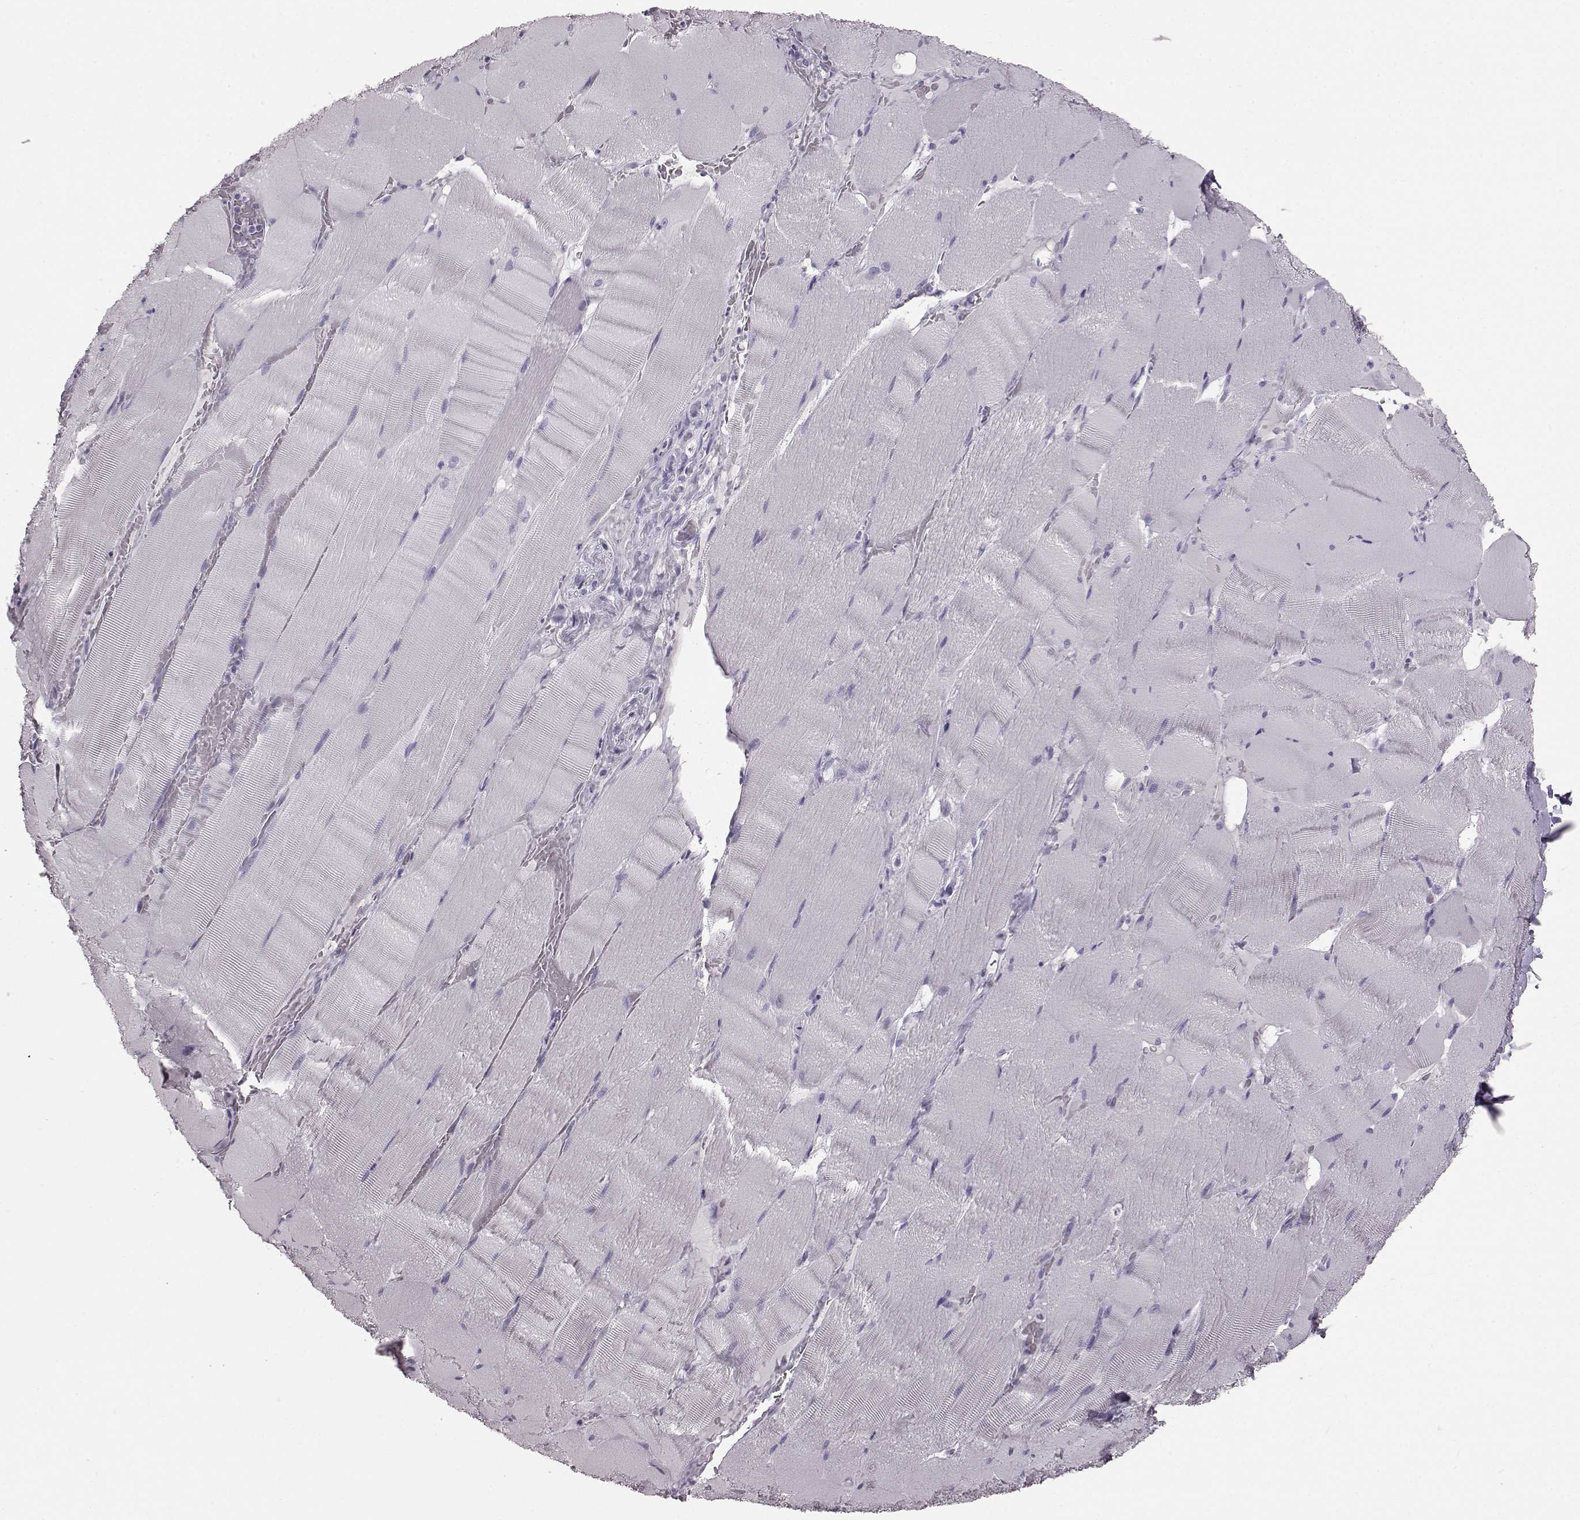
{"staining": {"intensity": "negative", "quantity": "none", "location": "none"}, "tissue": "skeletal muscle", "cell_type": "Myocytes", "image_type": "normal", "snomed": [{"axis": "morphology", "description": "Normal tissue, NOS"}, {"axis": "topography", "description": "Skeletal muscle"}], "caption": "This is a image of immunohistochemistry (IHC) staining of normal skeletal muscle, which shows no expression in myocytes.", "gene": "TCHHL1", "patient": {"sex": "male", "age": 56}}